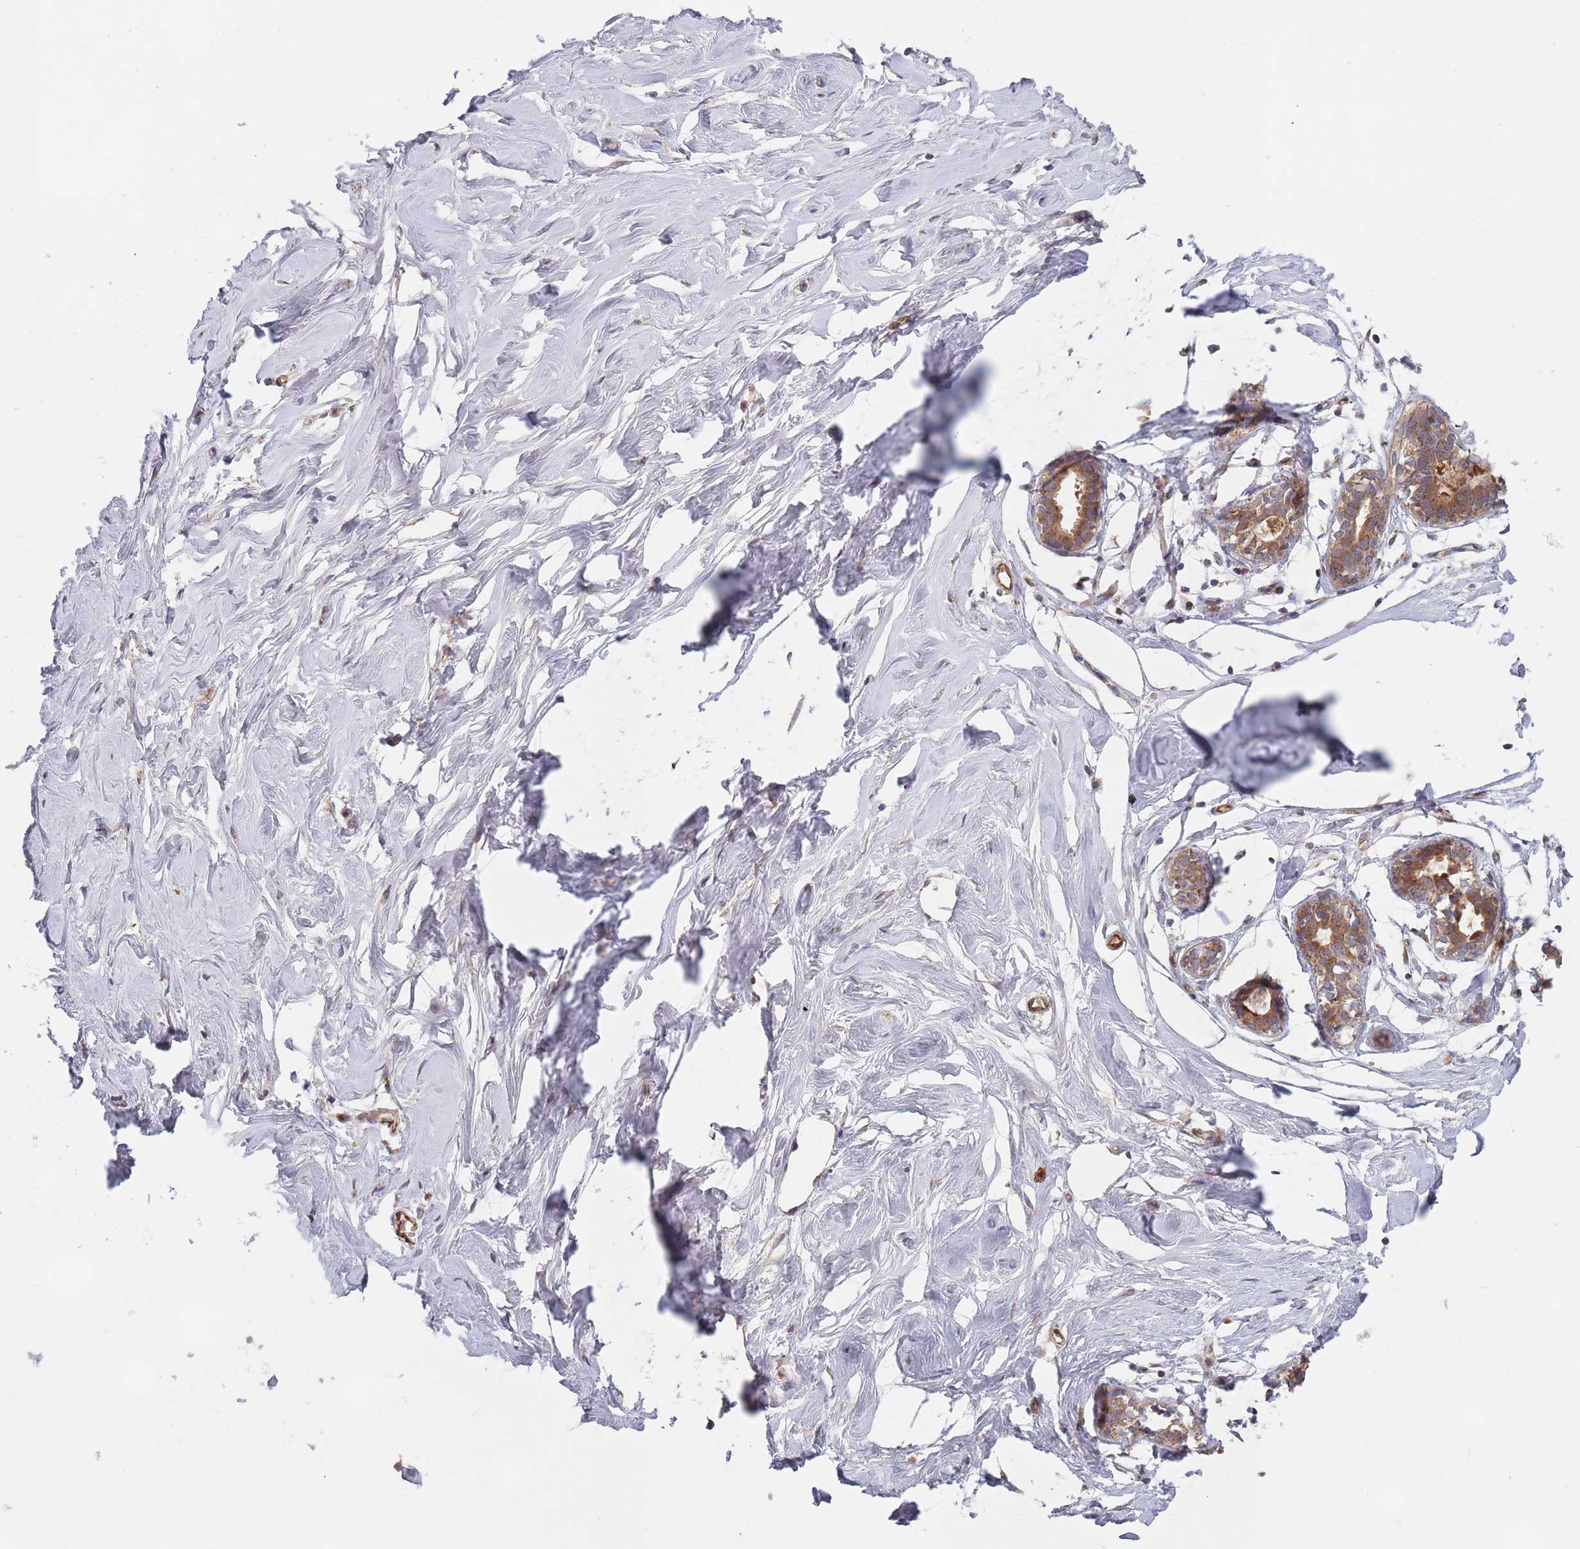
{"staining": {"intensity": "negative", "quantity": "none", "location": "none"}, "tissue": "breast", "cell_type": "Adipocytes", "image_type": "normal", "snomed": [{"axis": "morphology", "description": "Normal tissue, NOS"}, {"axis": "morphology", "description": "Adenoma, NOS"}, {"axis": "topography", "description": "Breast"}], "caption": "Human breast stained for a protein using IHC displays no positivity in adipocytes.", "gene": "GUK1", "patient": {"sex": "female", "age": 23}}